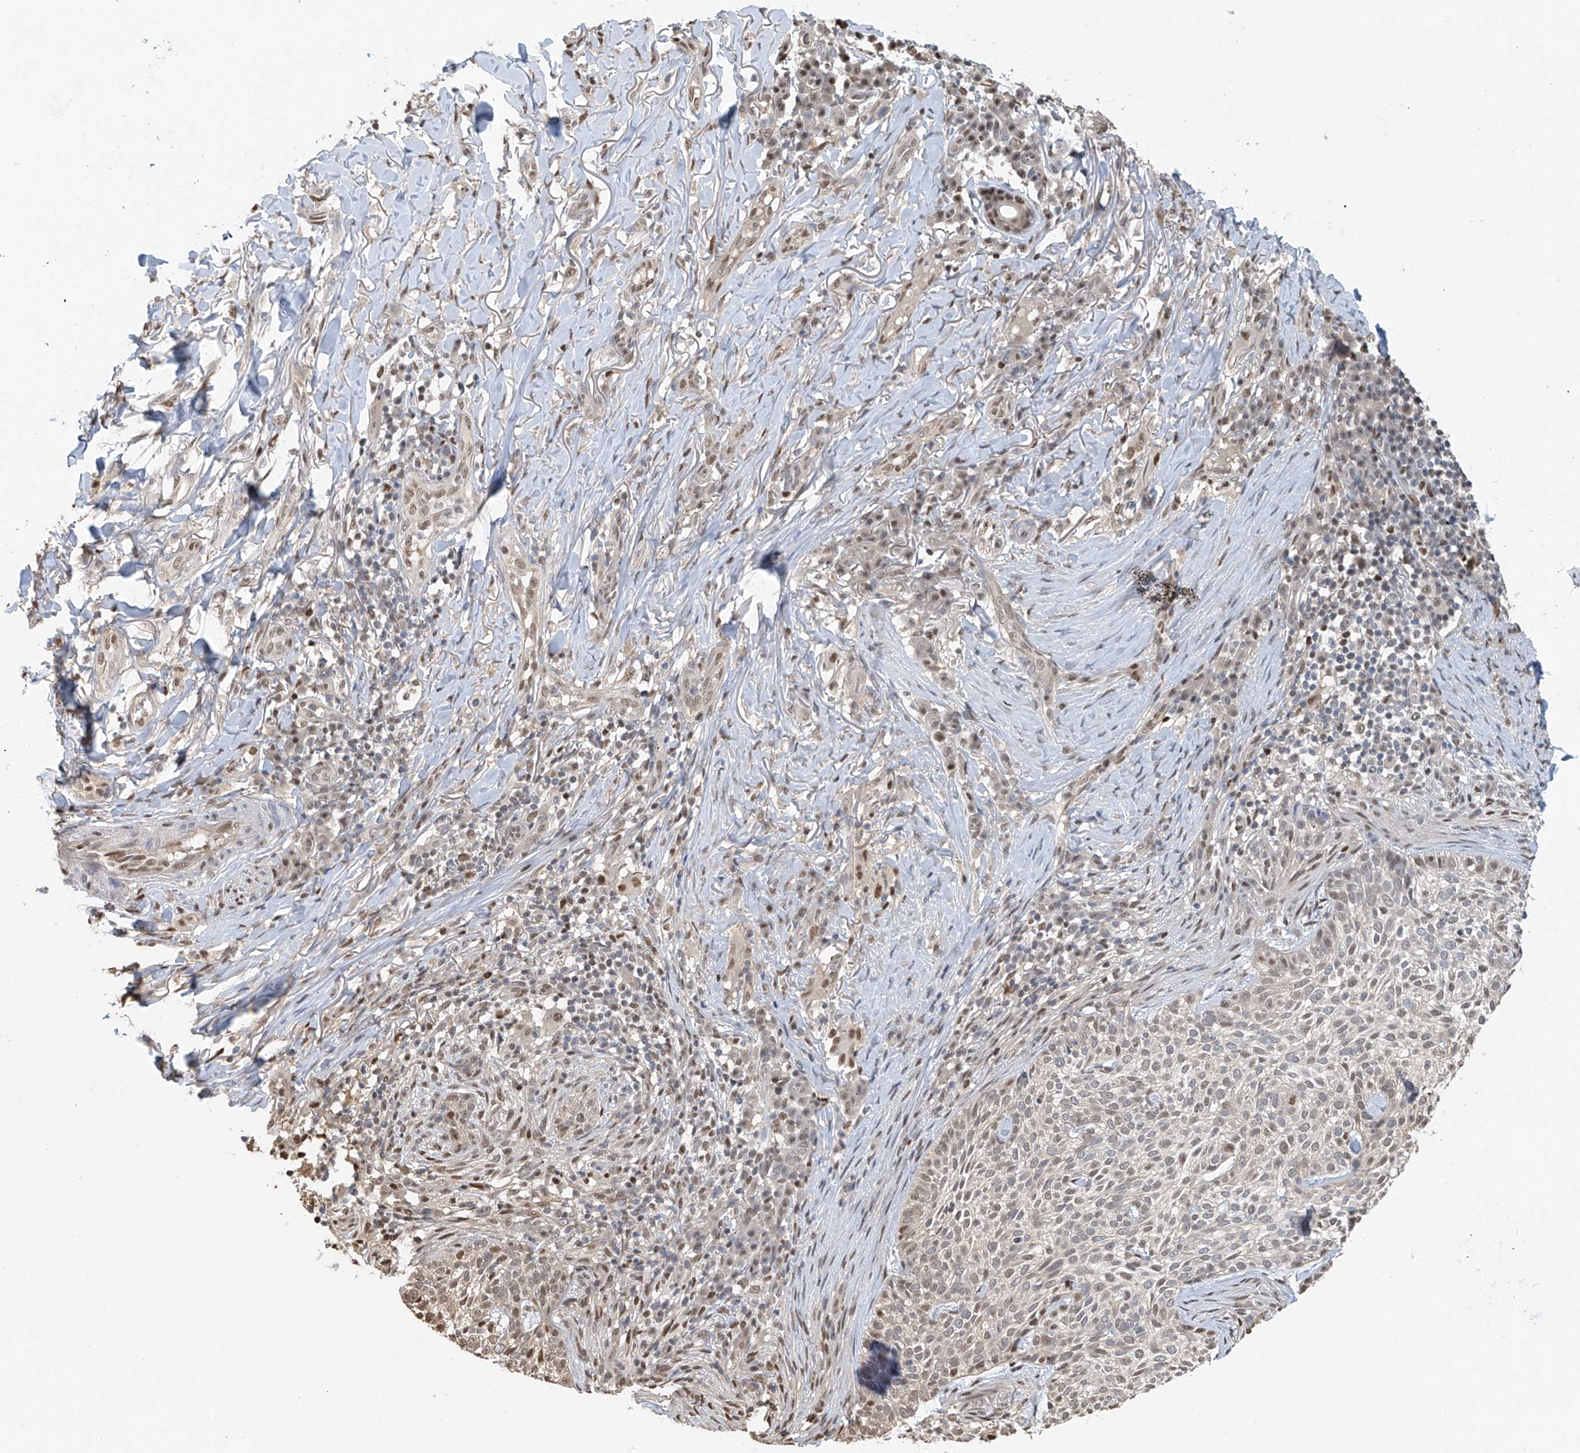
{"staining": {"intensity": "negative", "quantity": "none", "location": "none"}, "tissue": "skin cancer", "cell_type": "Tumor cells", "image_type": "cancer", "snomed": [{"axis": "morphology", "description": "Basal cell carcinoma"}, {"axis": "topography", "description": "Skin"}], "caption": "The IHC histopathology image has no significant staining in tumor cells of basal cell carcinoma (skin) tissue.", "gene": "PMM1", "patient": {"sex": "female", "age": 64}}